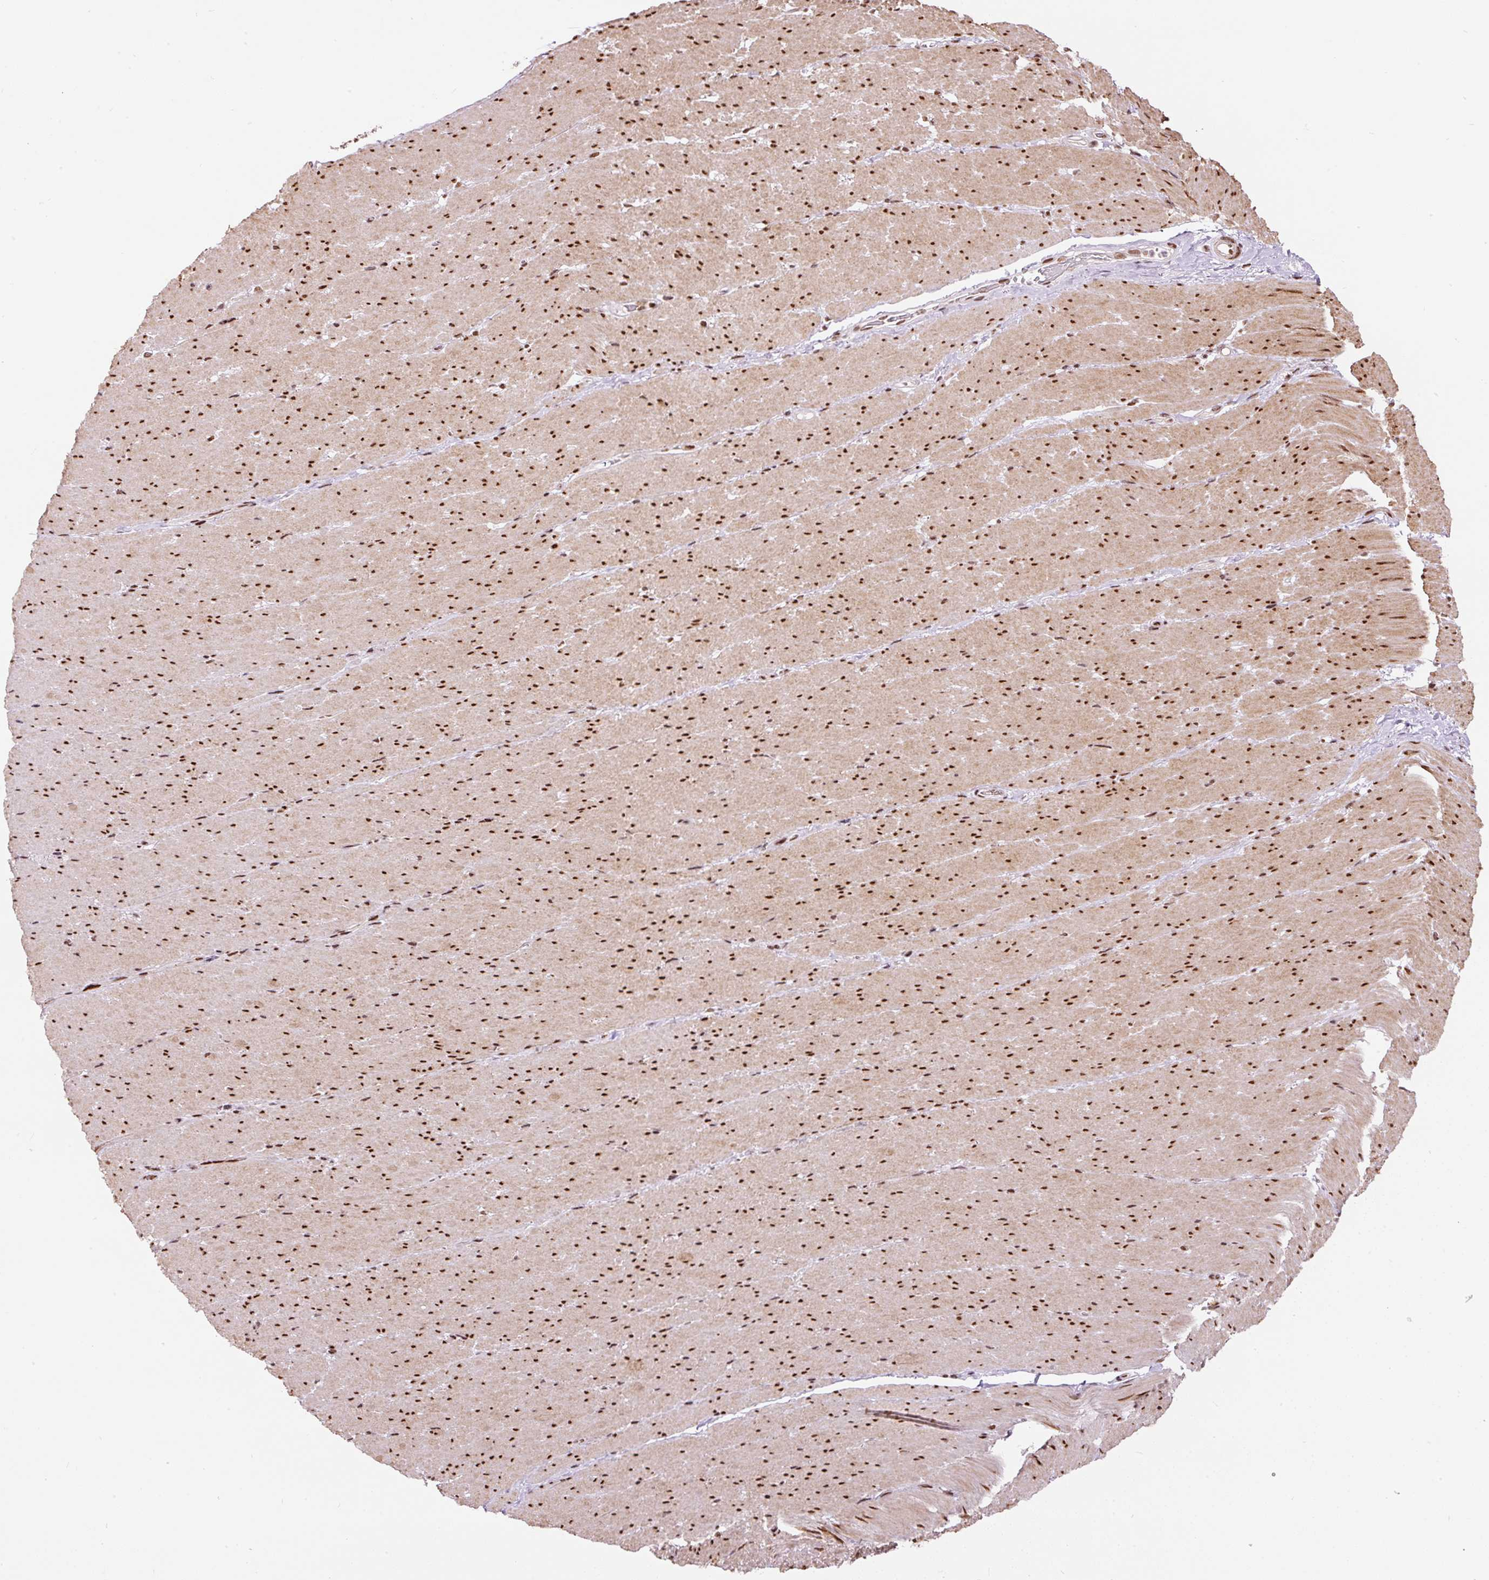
{"staining": {"intensity": "strong", "quantity": ">75%", "location": "cytoplasmic/membranous,nuclear"}, "tissue": "smooth muscle", "cell_type": "Smooth muscle cells", "image_type": "normal", "snomed": [{"axis": "morphology", "description": "Normal tissue, NOS"}, {"axis": "topography", "description": "Smooth muscle"}, {"axis": "topography", "description": "Rectum"}], "caption": "High-magnification brightfield microscopy of unremarkable smooth muscle stained with DAB (3,3'-diaminobenzidine) (brown) and counterstained with hematoxylin (blue). smooth muscle cells exhibit strong cytoplasmic/membranous,nuclear staining is appreciated in approximately>75% of cells. The staining was performed using DAB, with brown indicating positive protein expression. Nuclei are stained blue with hematoxylin.", "gene": "HNRNPC", "patient": {"sex": "male", "age": 53}}